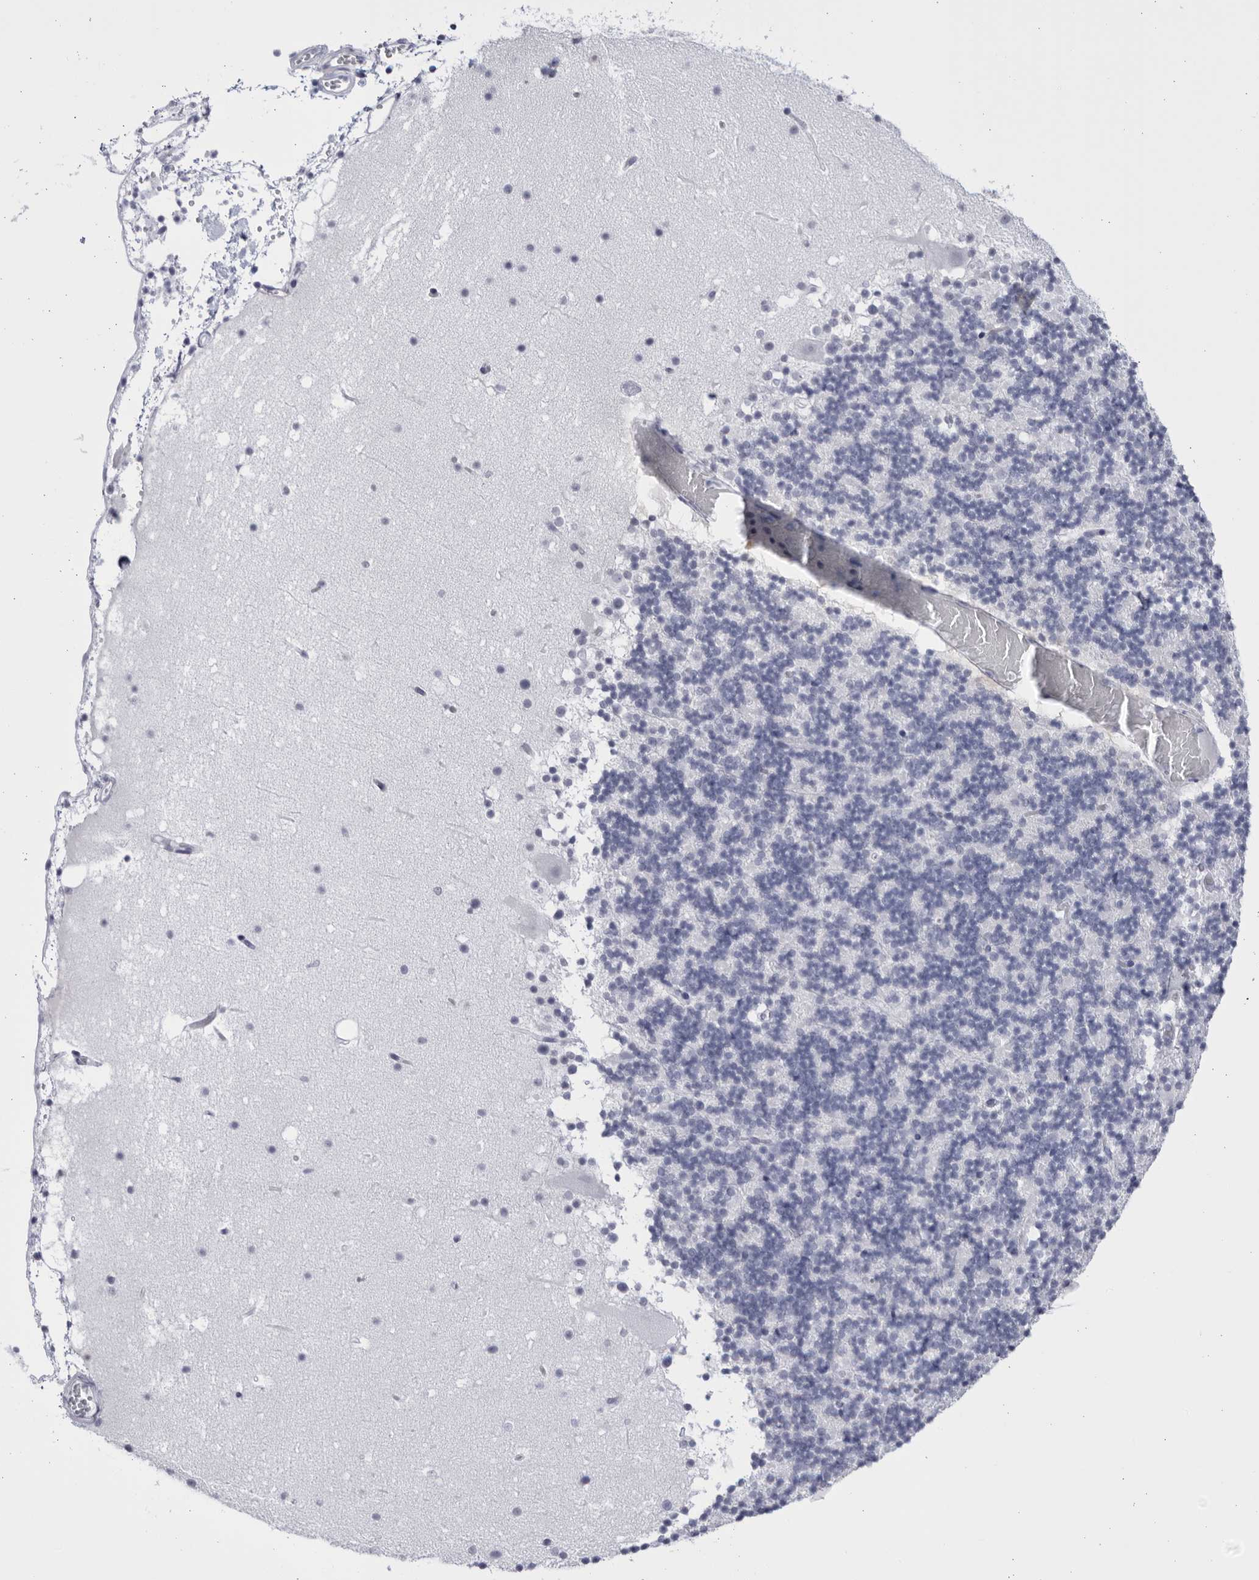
{"staining": {"intensity": "negative", "quantity": "none", "location": "none"}, "tissue": "cerebellum", "cell_type": "Cells in granular layer", "image_type": "normal", "snomed": [{"axis": "morphology", "description": "Normal tissue, NOS"}, {"axis": "topography", "description": "Cerebellum"}], "caption": "High power microscopy histopathology image of an immunohistochemistry histopathology image of benign cerebellum, revealing no significant expression in cells in granular layer.", "gene": "CCDC181", "patient": {"sex": "male", "age": 57}}